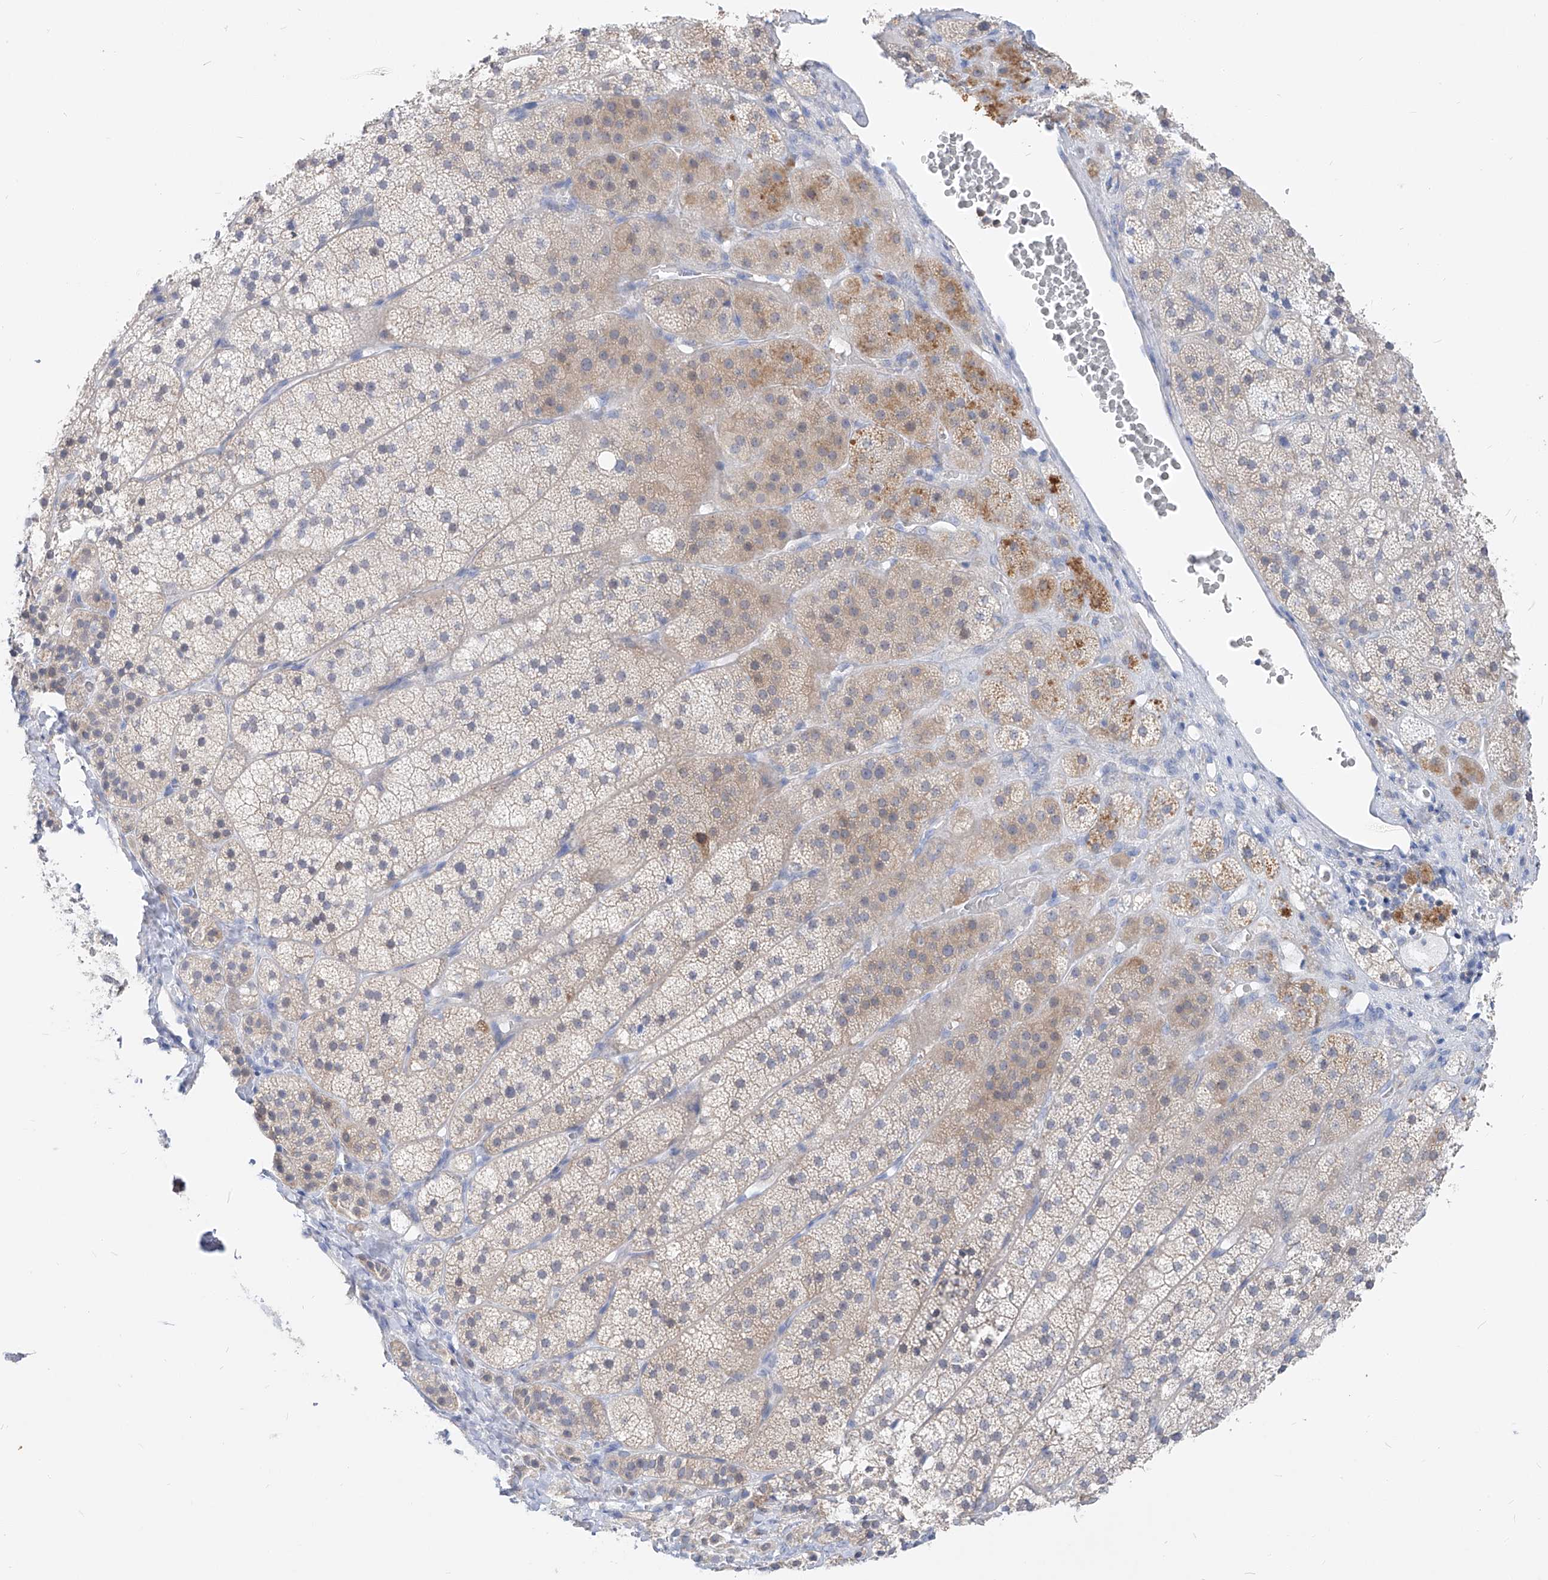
{"staining": {"intensity": "moderate", "quantity": "<25%", "location": "cytoplasmic/membranous"}, "tissue": "adrenal gland", "cell_type": "Glandular cells", "image_type": "normal", "snomed": [{"axis": "morphology", "description": "Normal tissue, NOS"}, {"axis": "topography", "description": "Adrenal gland"}], "caption": "The micrograph demonstrates staining of normal adrenal gland, revealing moderate cytoplasmic/membranous protein expression (brown color) within glandular cells.", "gene": "UFL1", "patient": {"sex": "female", "age": 44}}